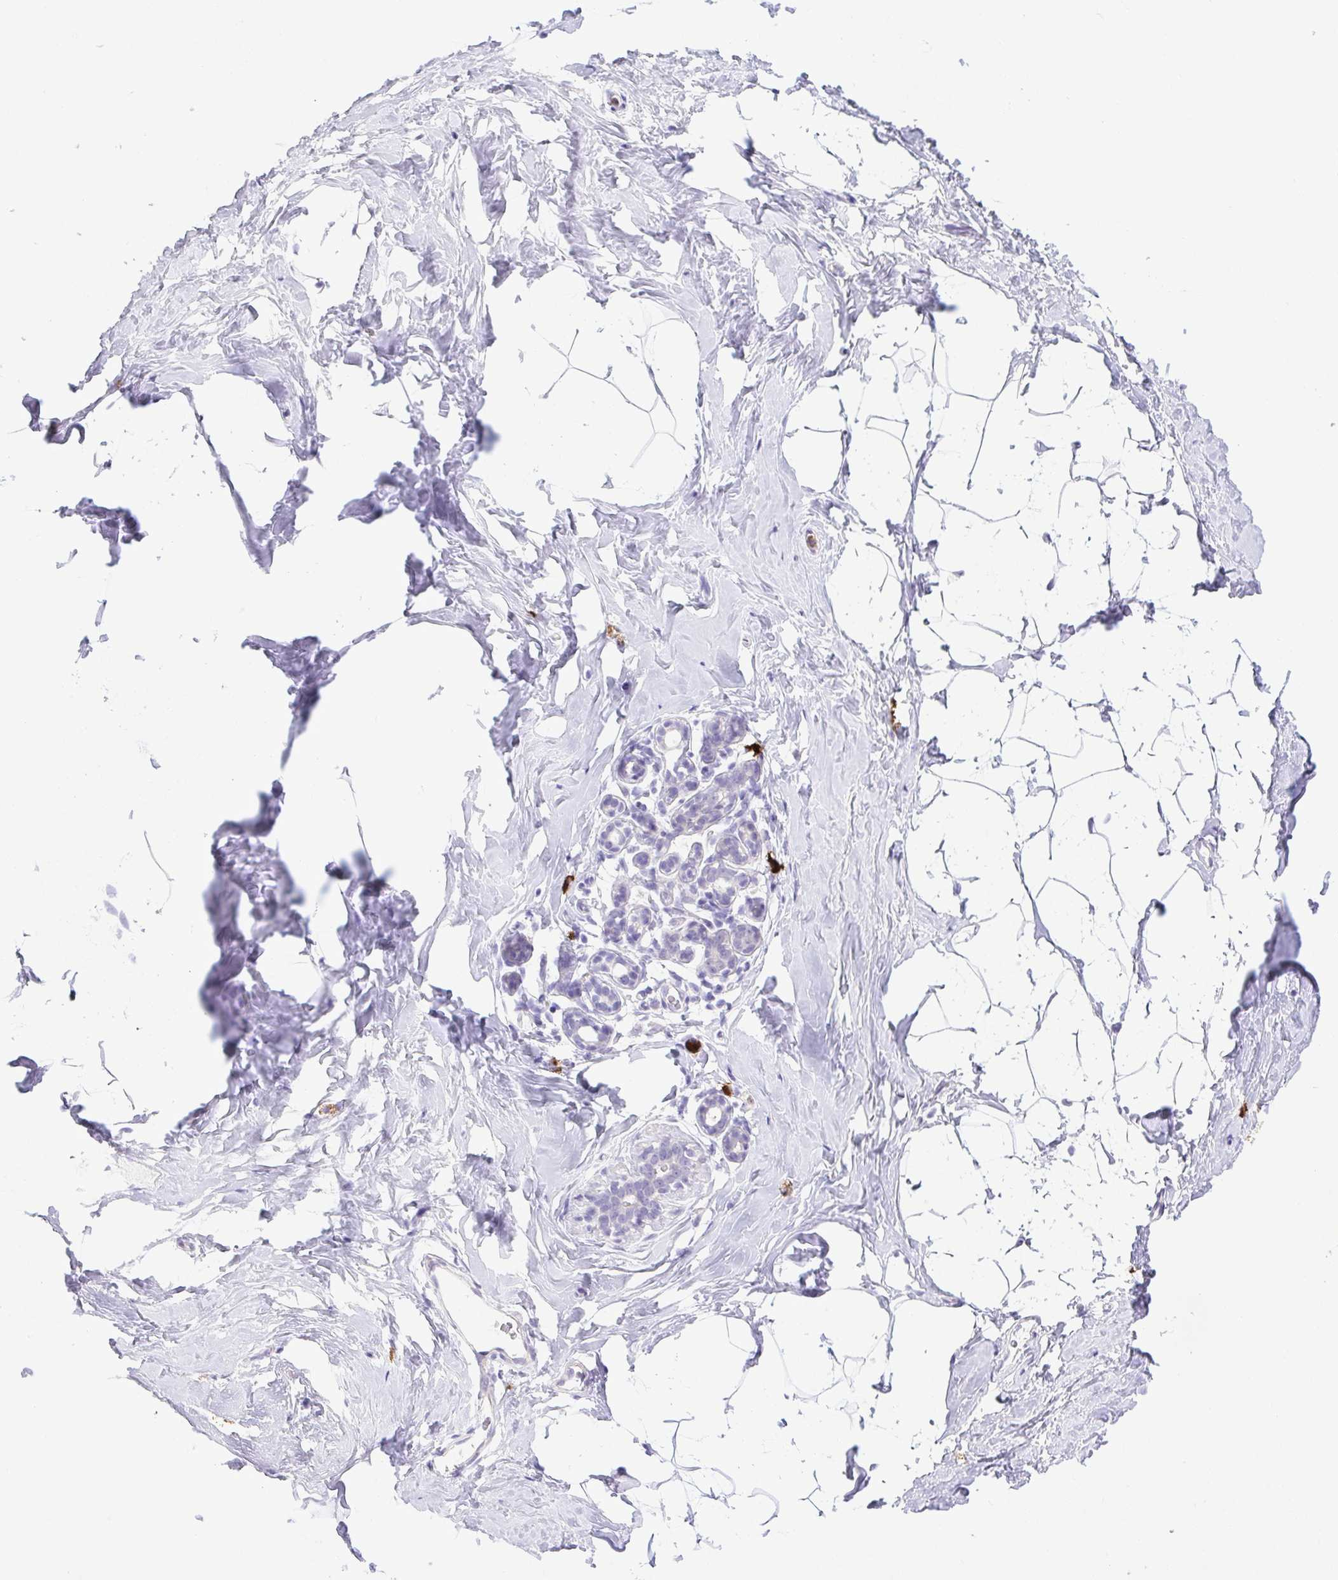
{"staining": {"intensity": "negative", "quantity": "none", "location": "none"}, "tissue": "breast", "cell_type": "Adipocytes", "image_type": "normal", "snomed": [{"axis": "morphology", "description": "Normal tissue, NOS"}, {"axis": "topography", "description": "Breast"}], "caption": "Histopathology image shows no protein positivity in adipocytes of benign breast. Nuclei are stained in blue.", "gene": "FAM177B", "patient": {"sex": "female", "age": 32}}